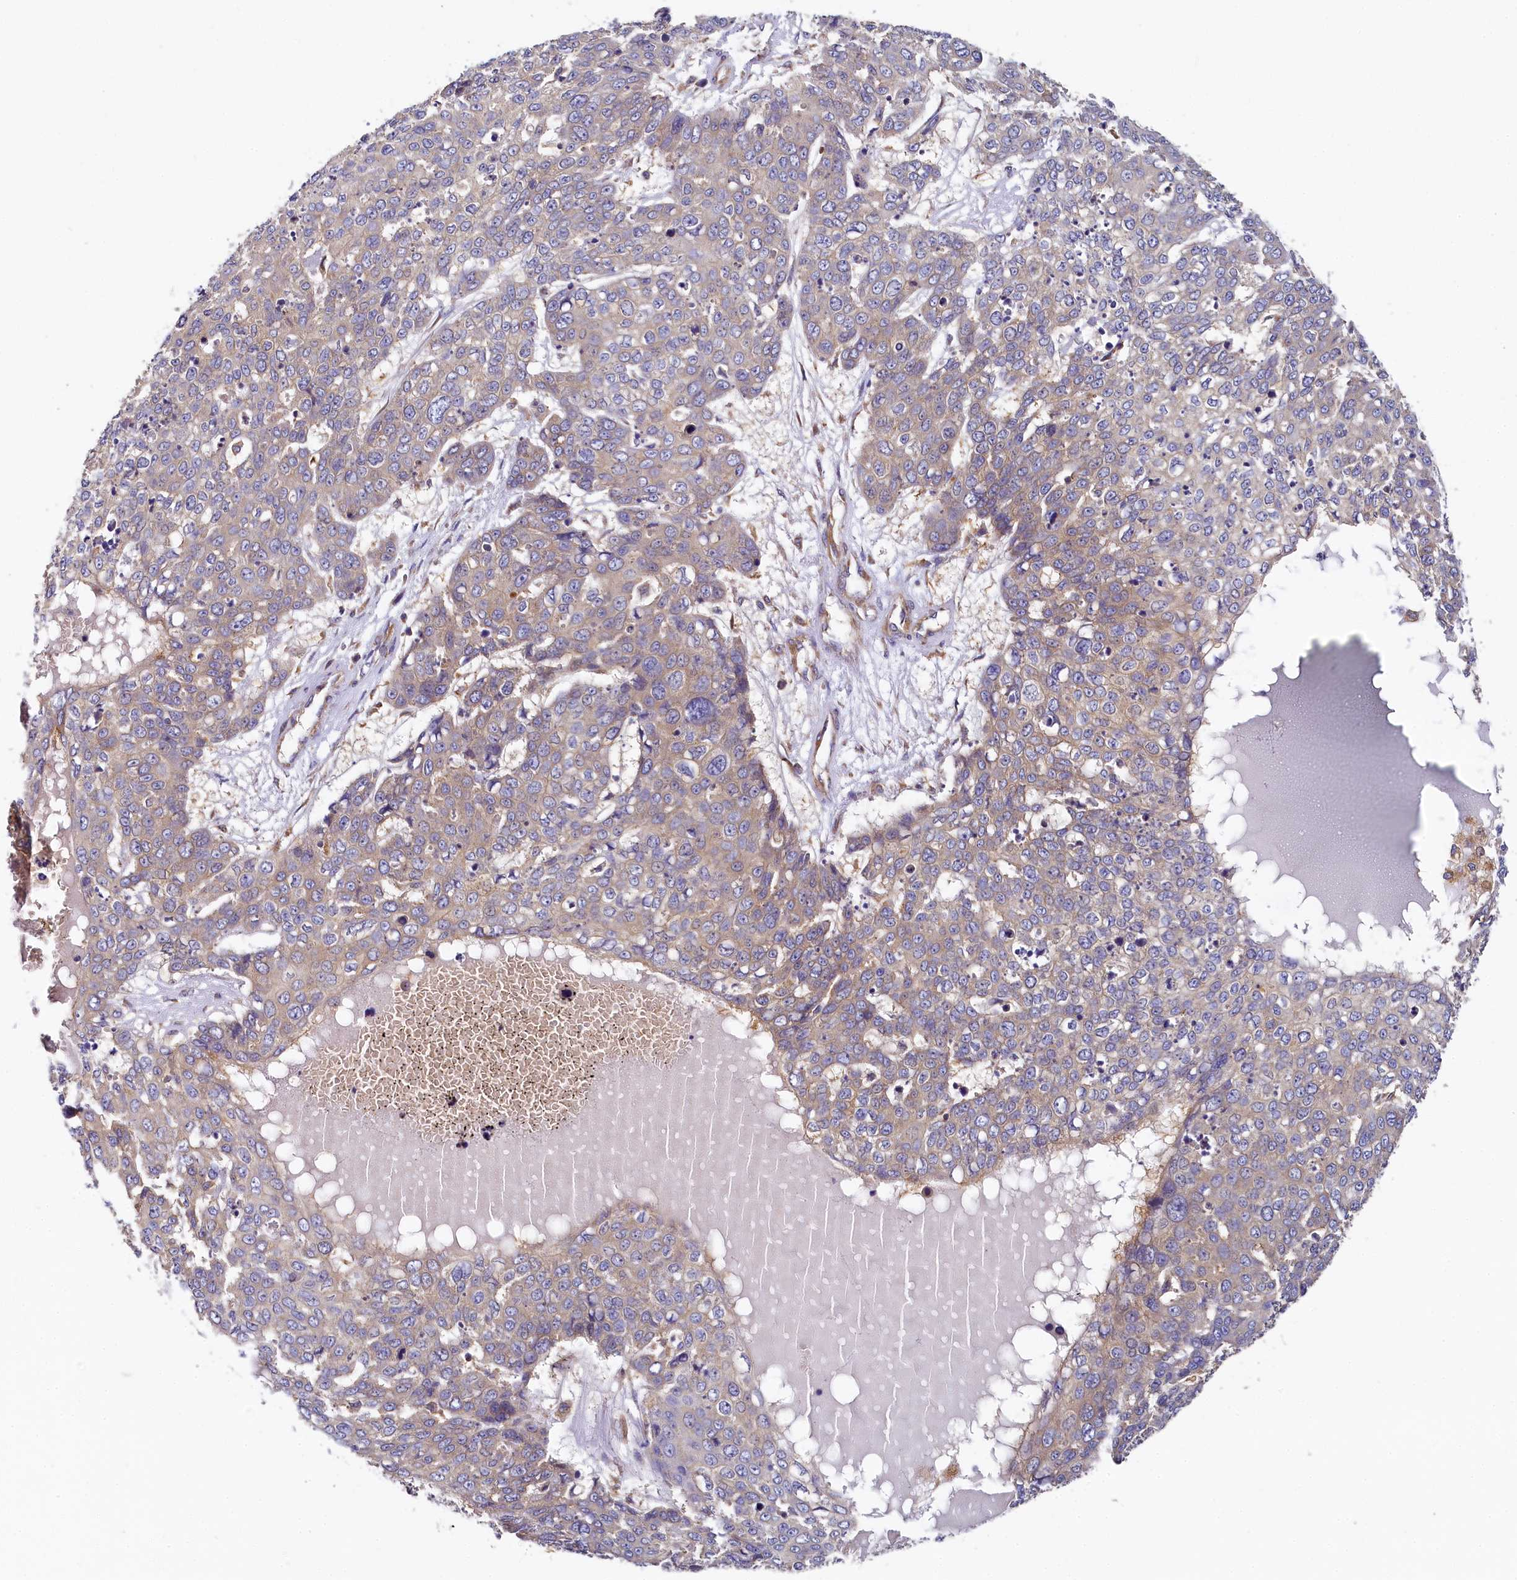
{"staining": {"intensity": "weak", "quantity": "<25%", "location": "cytoplasmic/membranous"}, "tissue": "skin cancer", "cell_type": "Tumor cells", "image_type": "cancer", "snomed": [{"axis": "morphology", "description": "Squamous cell carcinoma, NOS"}, {"axis": "topography", "description": "Skin"}], "caption": "Tumor cells are negative for protein expression in human skin cancer.", "gene": "PPIP5K1", "patient": {"sex": "male", "age": 71}}